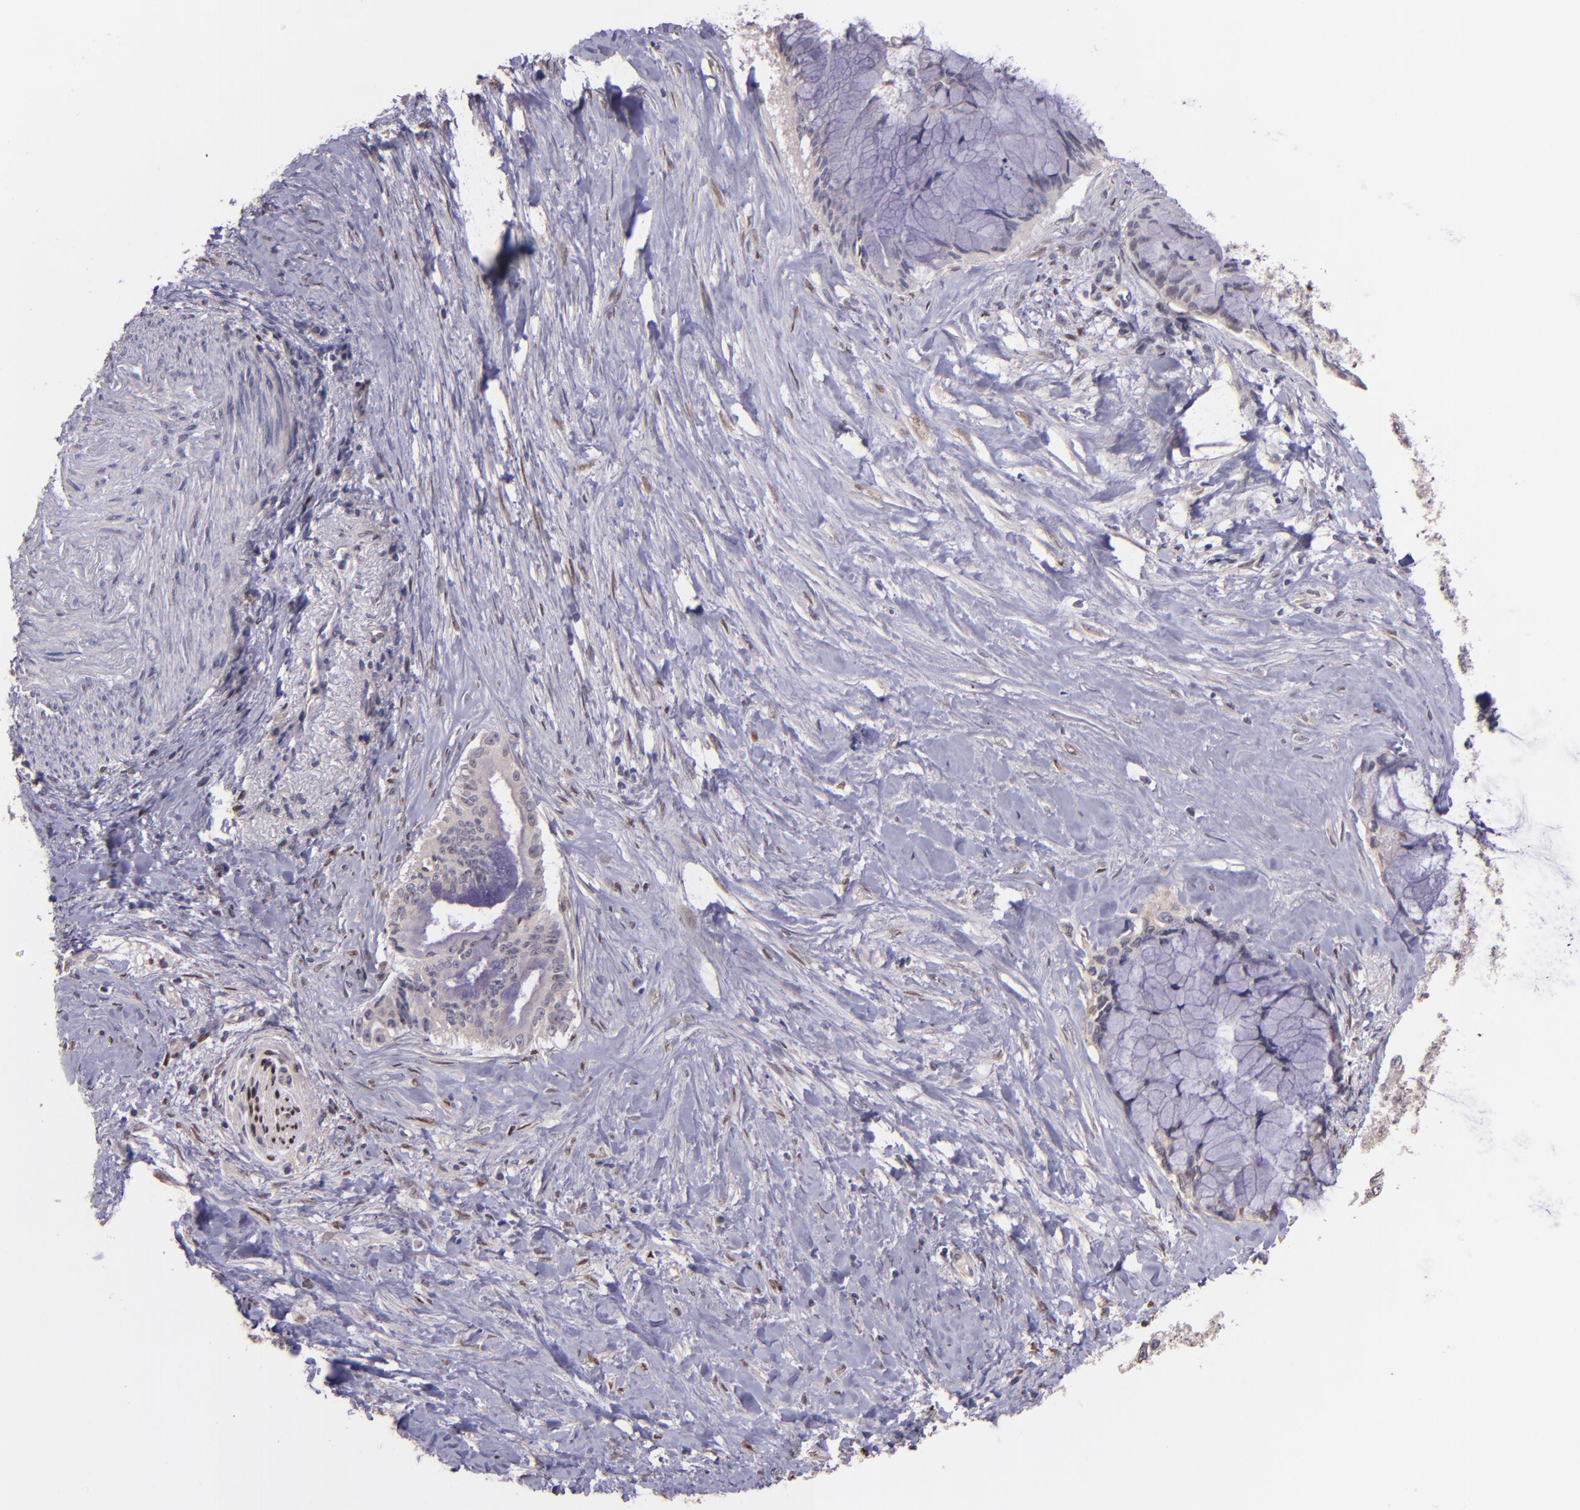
{"staining": {"intensity": "negative", "quantity": "none", "location": "none"}, "tissue": "pancreatic cancer", "cell_type": "Tumor cells", "image_type": "cancer", "snomed": [{"axis": "morphology", "description": "Adenocarcinoma, NOS"}, {"axis": "topography", "description": "Pancreas"}], "caption": "Protein analysis of pancreatic cancer shows no significant expression in tumor cells. Nuclei are stained in blue.", "gene": "NUP62CL", "patient": {"sex": "male", "age": 59}}